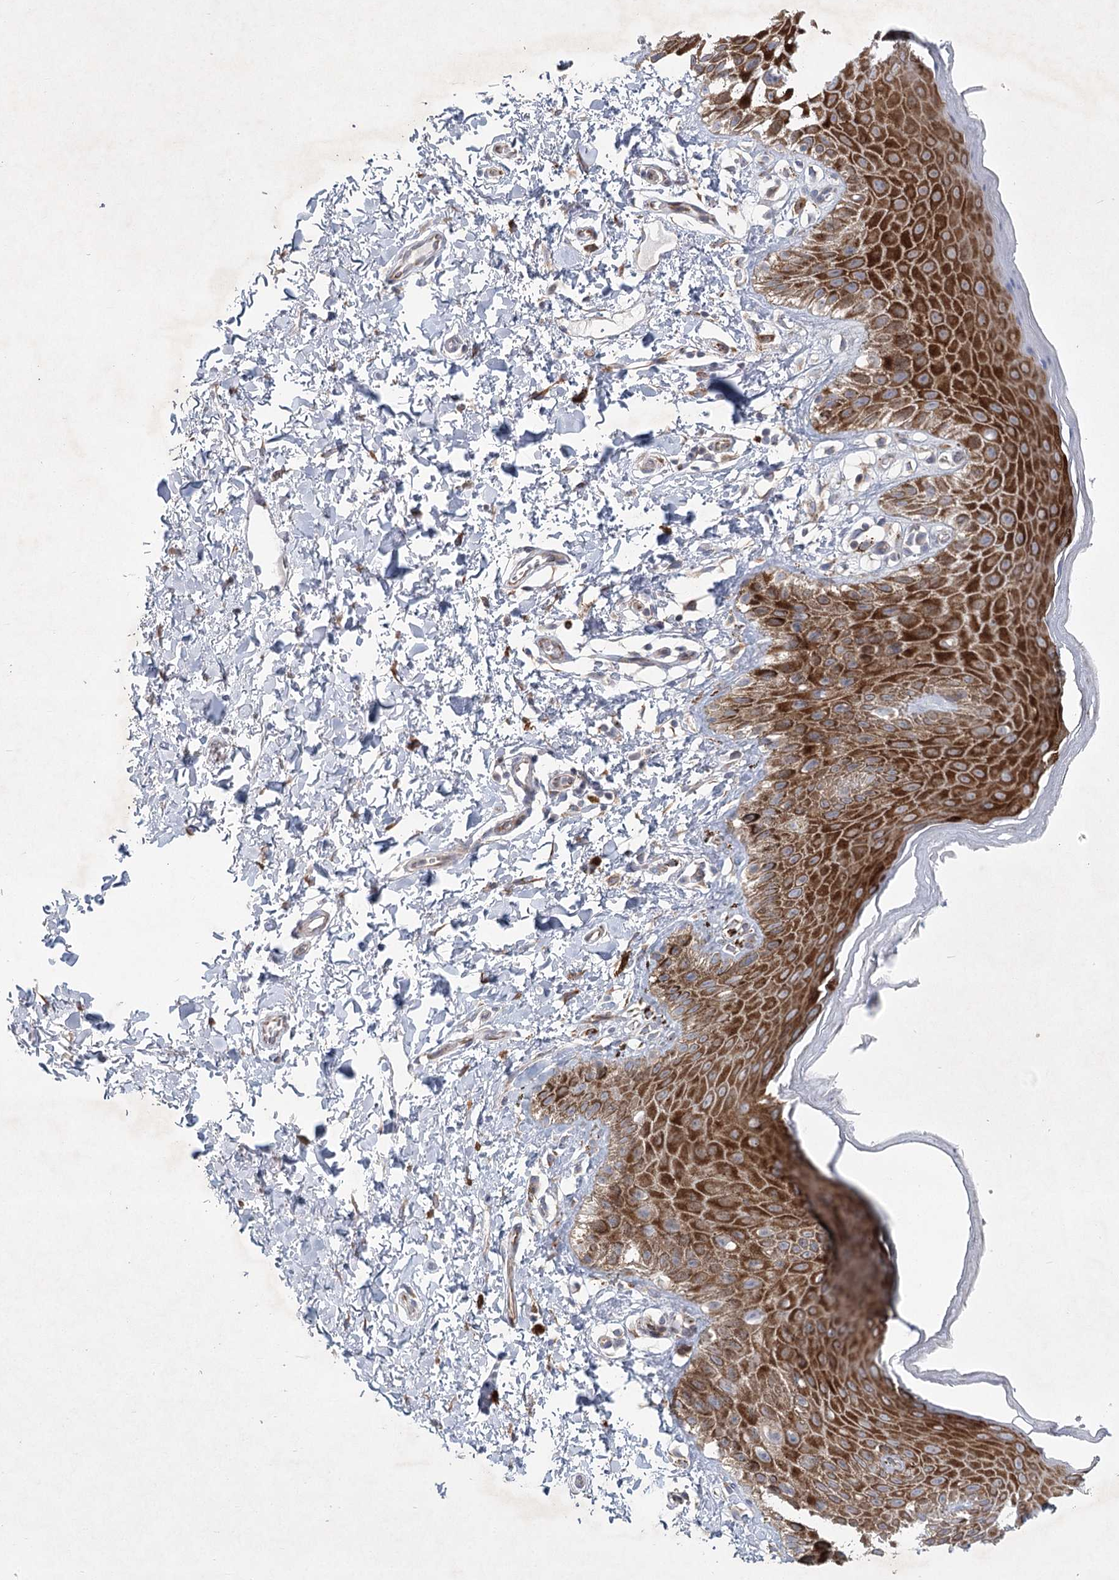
{"staining": {"intensity": "strong", "quantity": "25%-75%", "location": "cytoplasmic/membranous"}, "tissue": "skin", "cell_type": "Epidermal cells", "image_type": "normal", "snomed": [{"axis": "morphology", "description": "Normal tissue, NOS"}, {"axis": "topography", "description": "Anal"}], "caption": "Immunohistochemical staining of normal skin exhibits 25%-75% levels of strong cytoplasmic/membranous protein positivity in about 25%-75% of epidermal cells. Nuclei are stained in blue.", "gene": "FAM110C", "patient": {"sex": "male", "age": 44}}